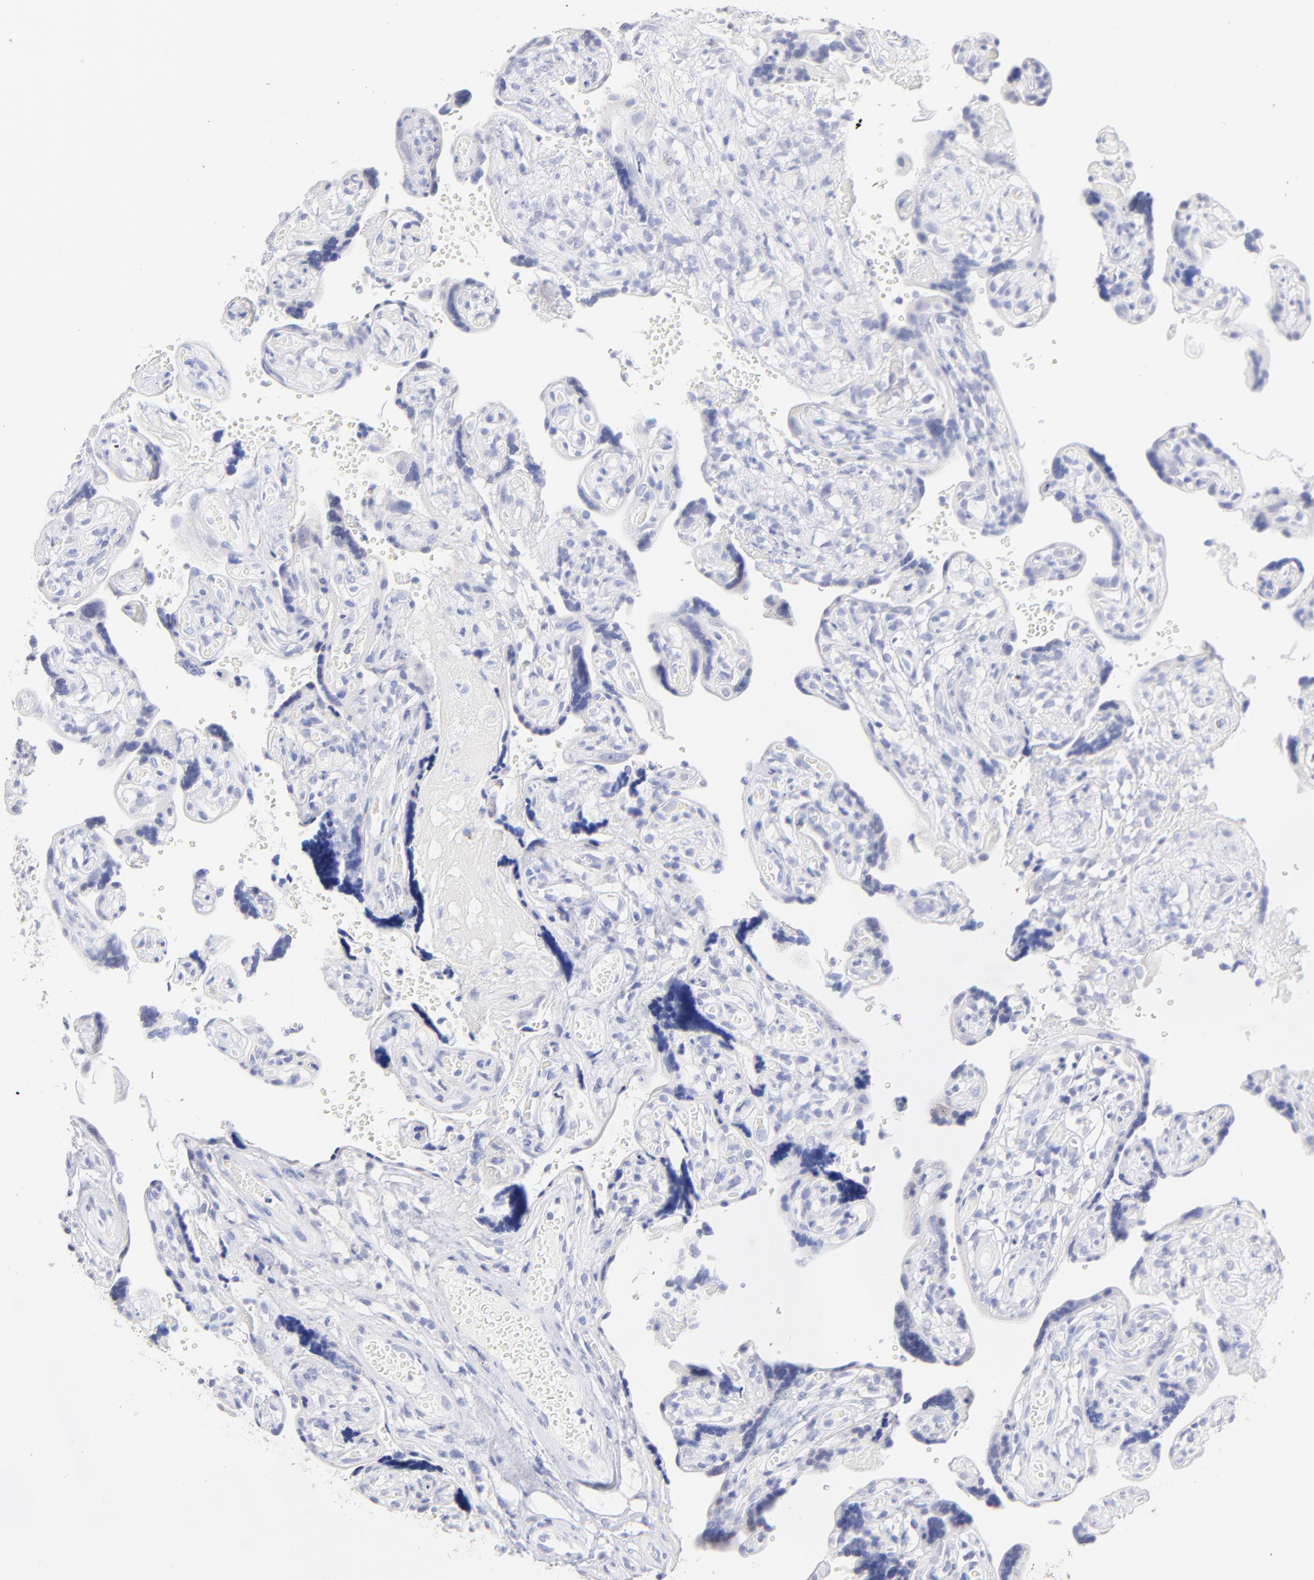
{"staining": {"intensity": "negative", "quantity": "none", "location": "none"}, "tissue": "placenta", "cell_type": "Decidual cells", "image_type": "normal", "snomed": [{"axis": "morphology", "description": "Normal tissue, NOS"}, {"axis": "topography", "description": "Placenta"}], "caption": "DAB immunohistochemical staining of benign placenta shows no significant expression in decidual cells.", "gene": "CFAP57", "patient": {"sex": "female", "age": 30}}